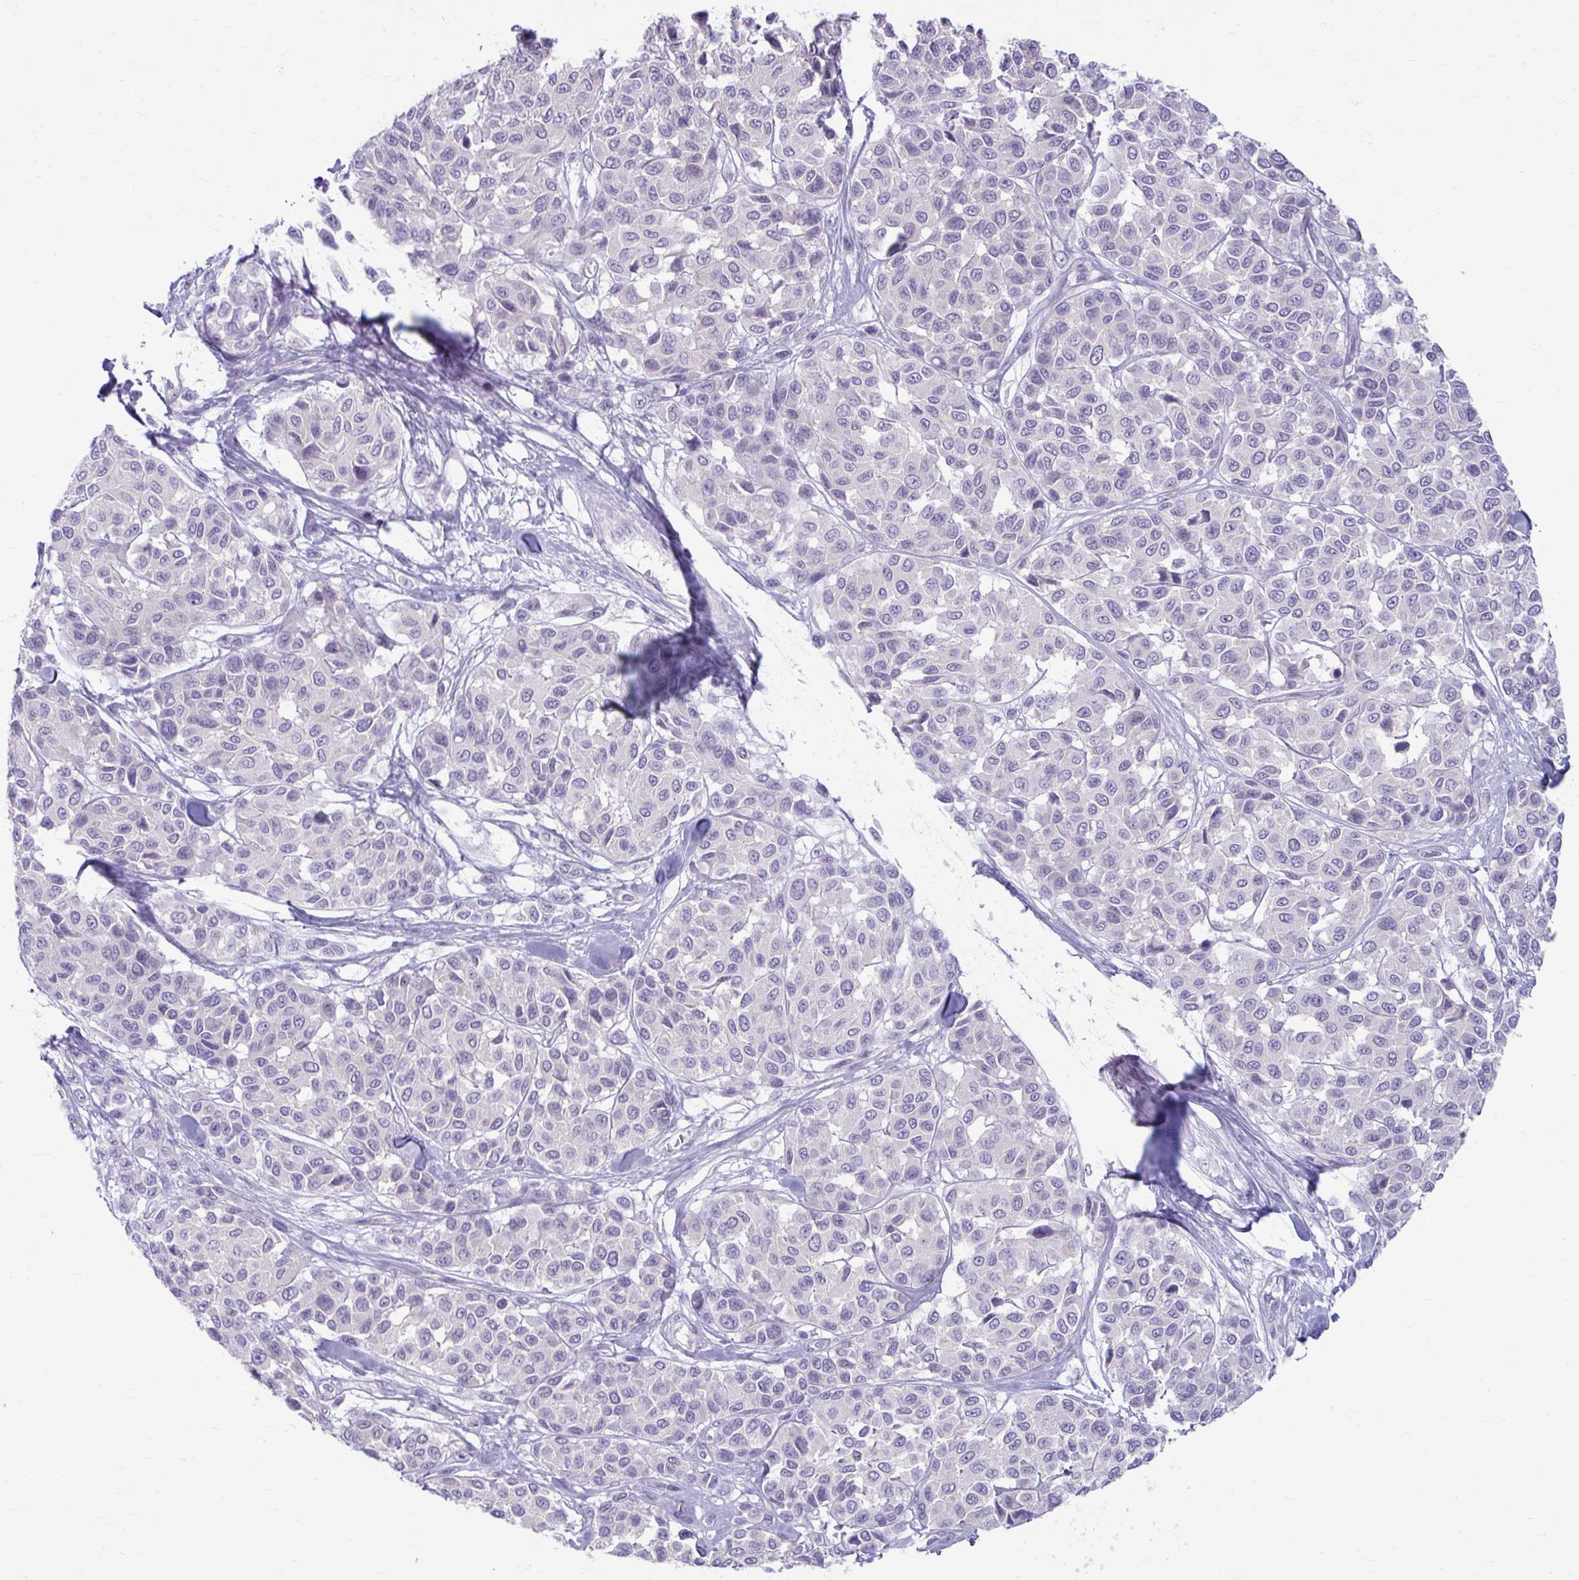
{"staining": {"intensity": "negative", "quantity": "none", "location": "none"}, "tissue": "melanoma", "cell_type": "Tumor cells", "image_type": "cancer", "snomed": [{"axis": "morphology", "description": "Malignant melanoma, NOS"}, {"axis": "topography", "description": "Skin"}], "caption": "IHC image of malignant melanoma stained for a protein (brown), which displays no expression in tumor cells. (Brightfield microscopy of DAB IHC at high magnification).", "gene": "CHIA", "patient": {"sex": "female", "age": 66}}